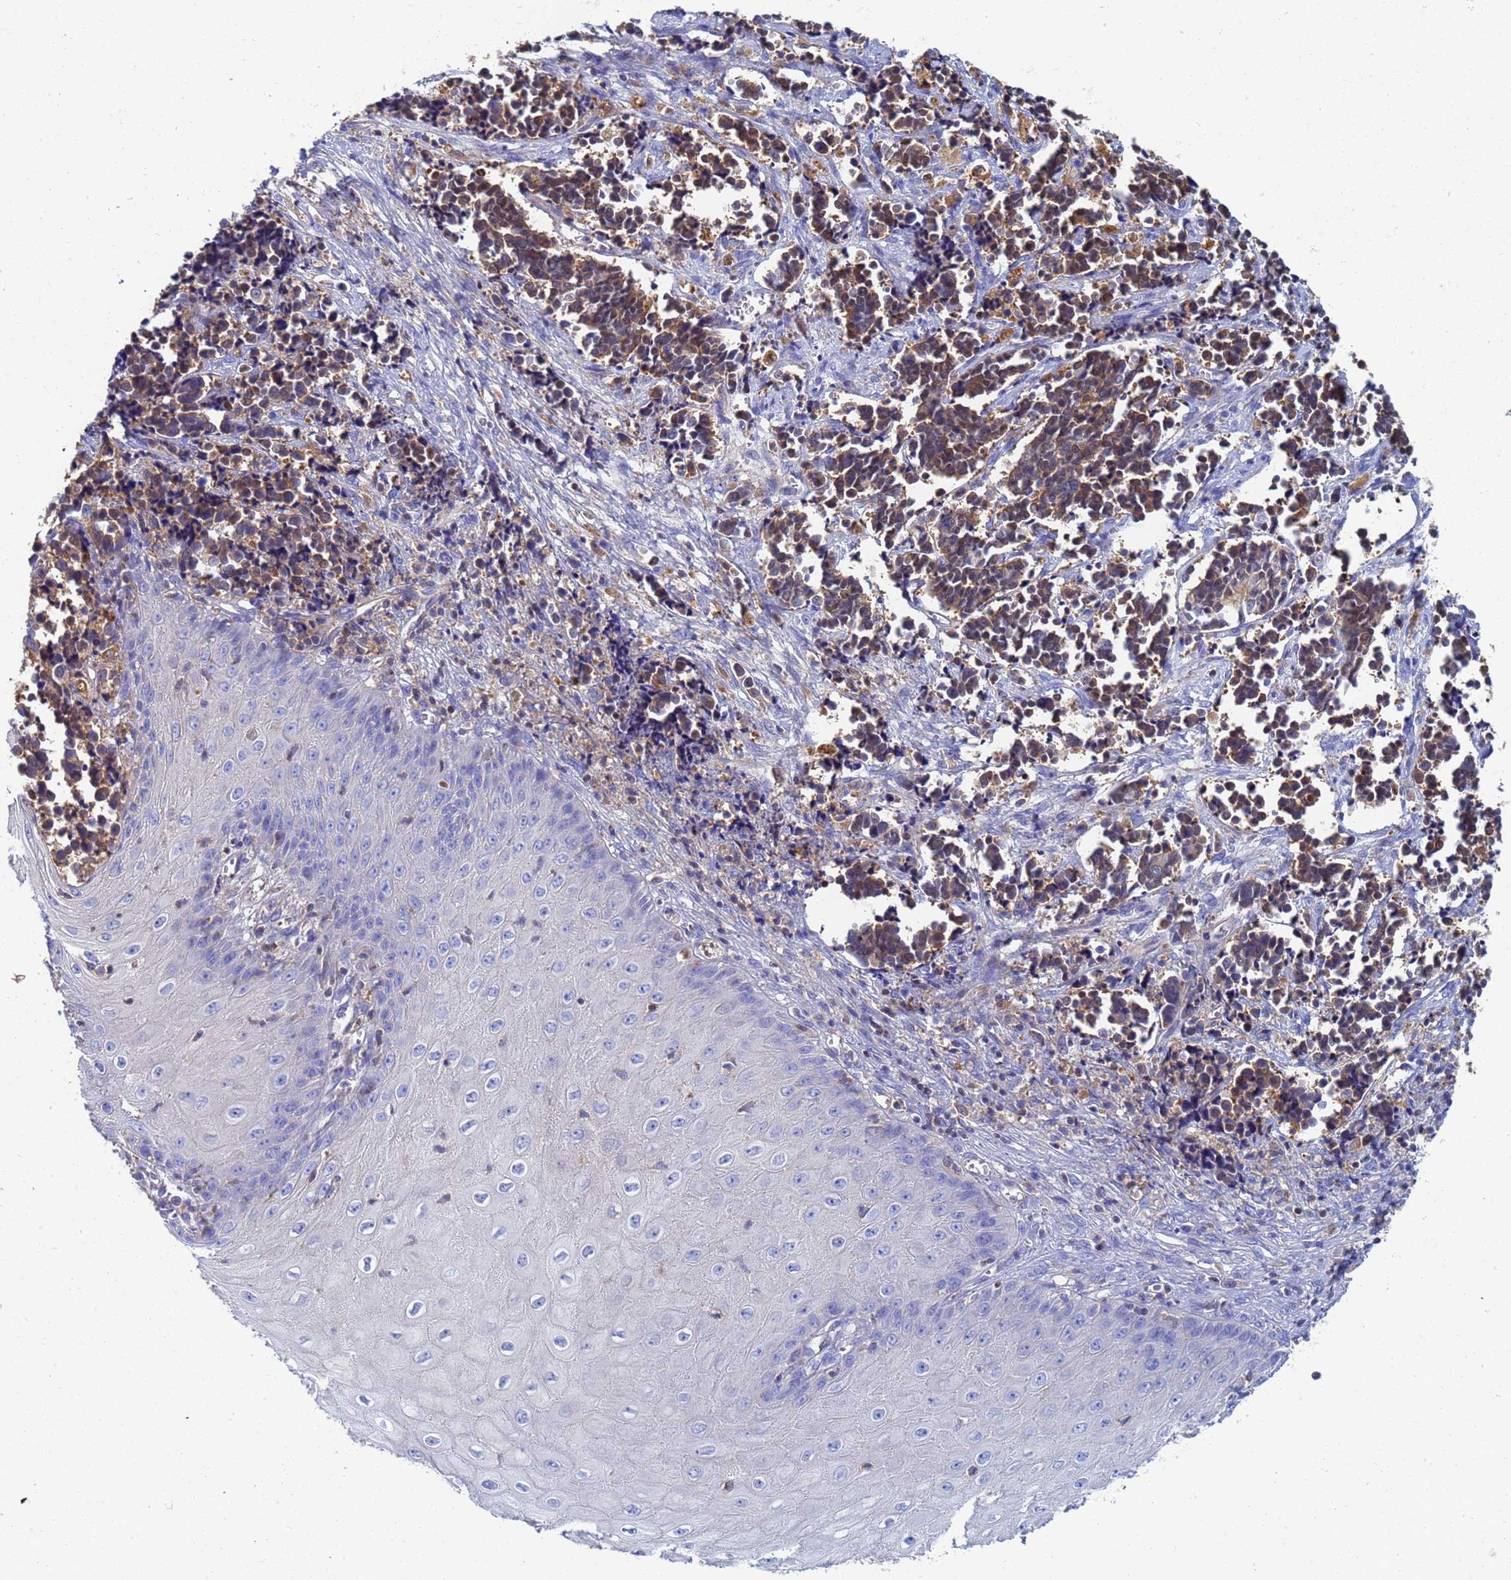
{"staining": {"intensity": "moderate", "quantity": ">75%", "location": "cytoplasmic/membranous"}, "tissue": "cervical cancer", "cell_type": "Tumor cells", "image_type": "cancer", "snomed": [{"axis": "morphology", "description": "Normal tissue, NOS"}, {"axis": "morphology", "description": "Squamous cell carcinoma, NOS"}, {"axis": "topography", "description": "Cervix"}], "caption": "Human cervical squamous cell carcinoma stained with a protein marker exhibits moderate staining in tumor cells.", "gene": "GCHFR", "patient": {"sex": "female", "age": 35}}